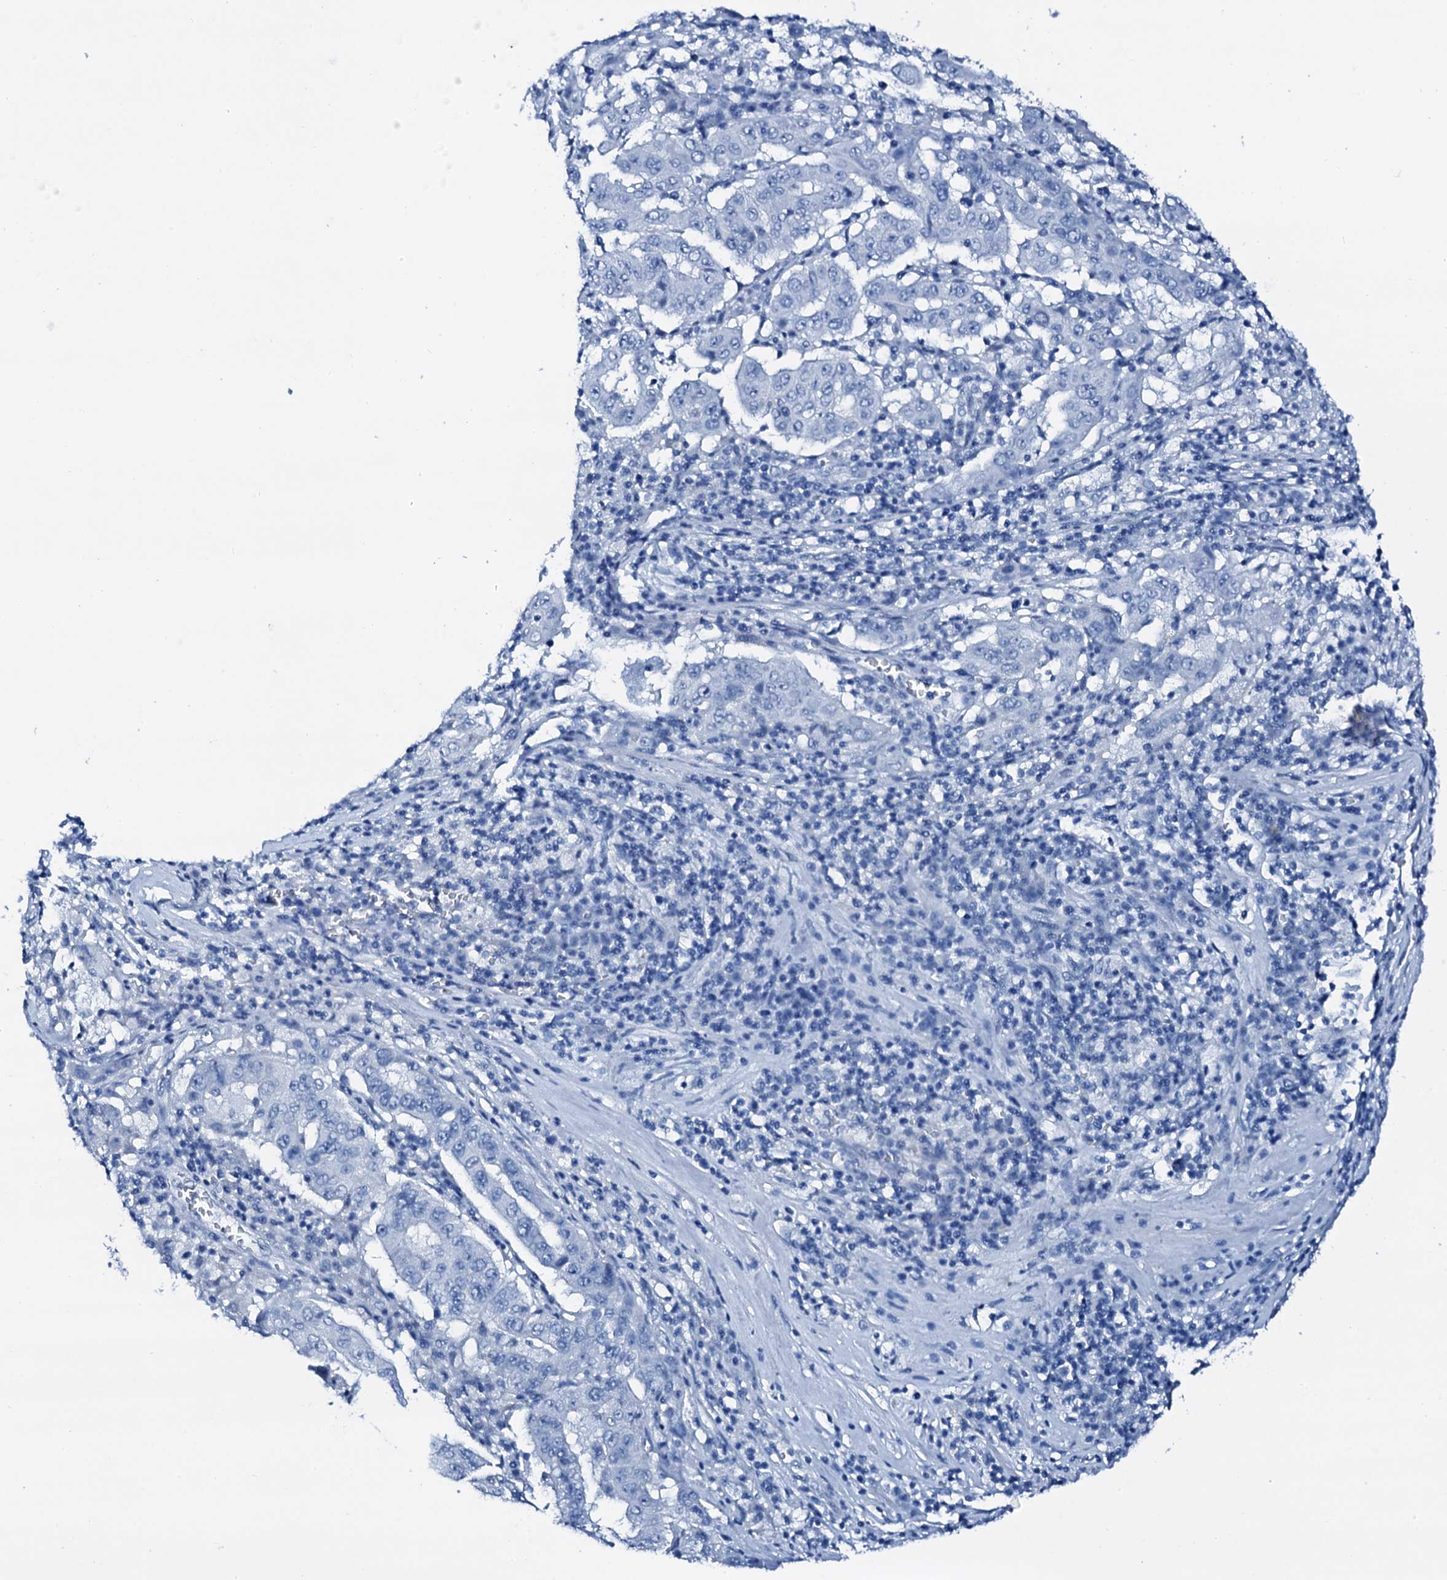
{"staining": {"intensity": "negative", "quantity": "none", "location": "none"}, "tissue": "pancreatic cancer", "cell_type": "Tumor cells", "image_type": "cancer", "snomed": [{"axis": "morphology", "description": "Adenocarcinoma, NOS"}, {"axis": "topography", "description": "Pancreas"}], "caption": "Photomicrograph shows no significant protein positivity in tumor cells of pancreatic cancer.", "gene": "PTH", "patient": {"sex": "male", "age": 63}}